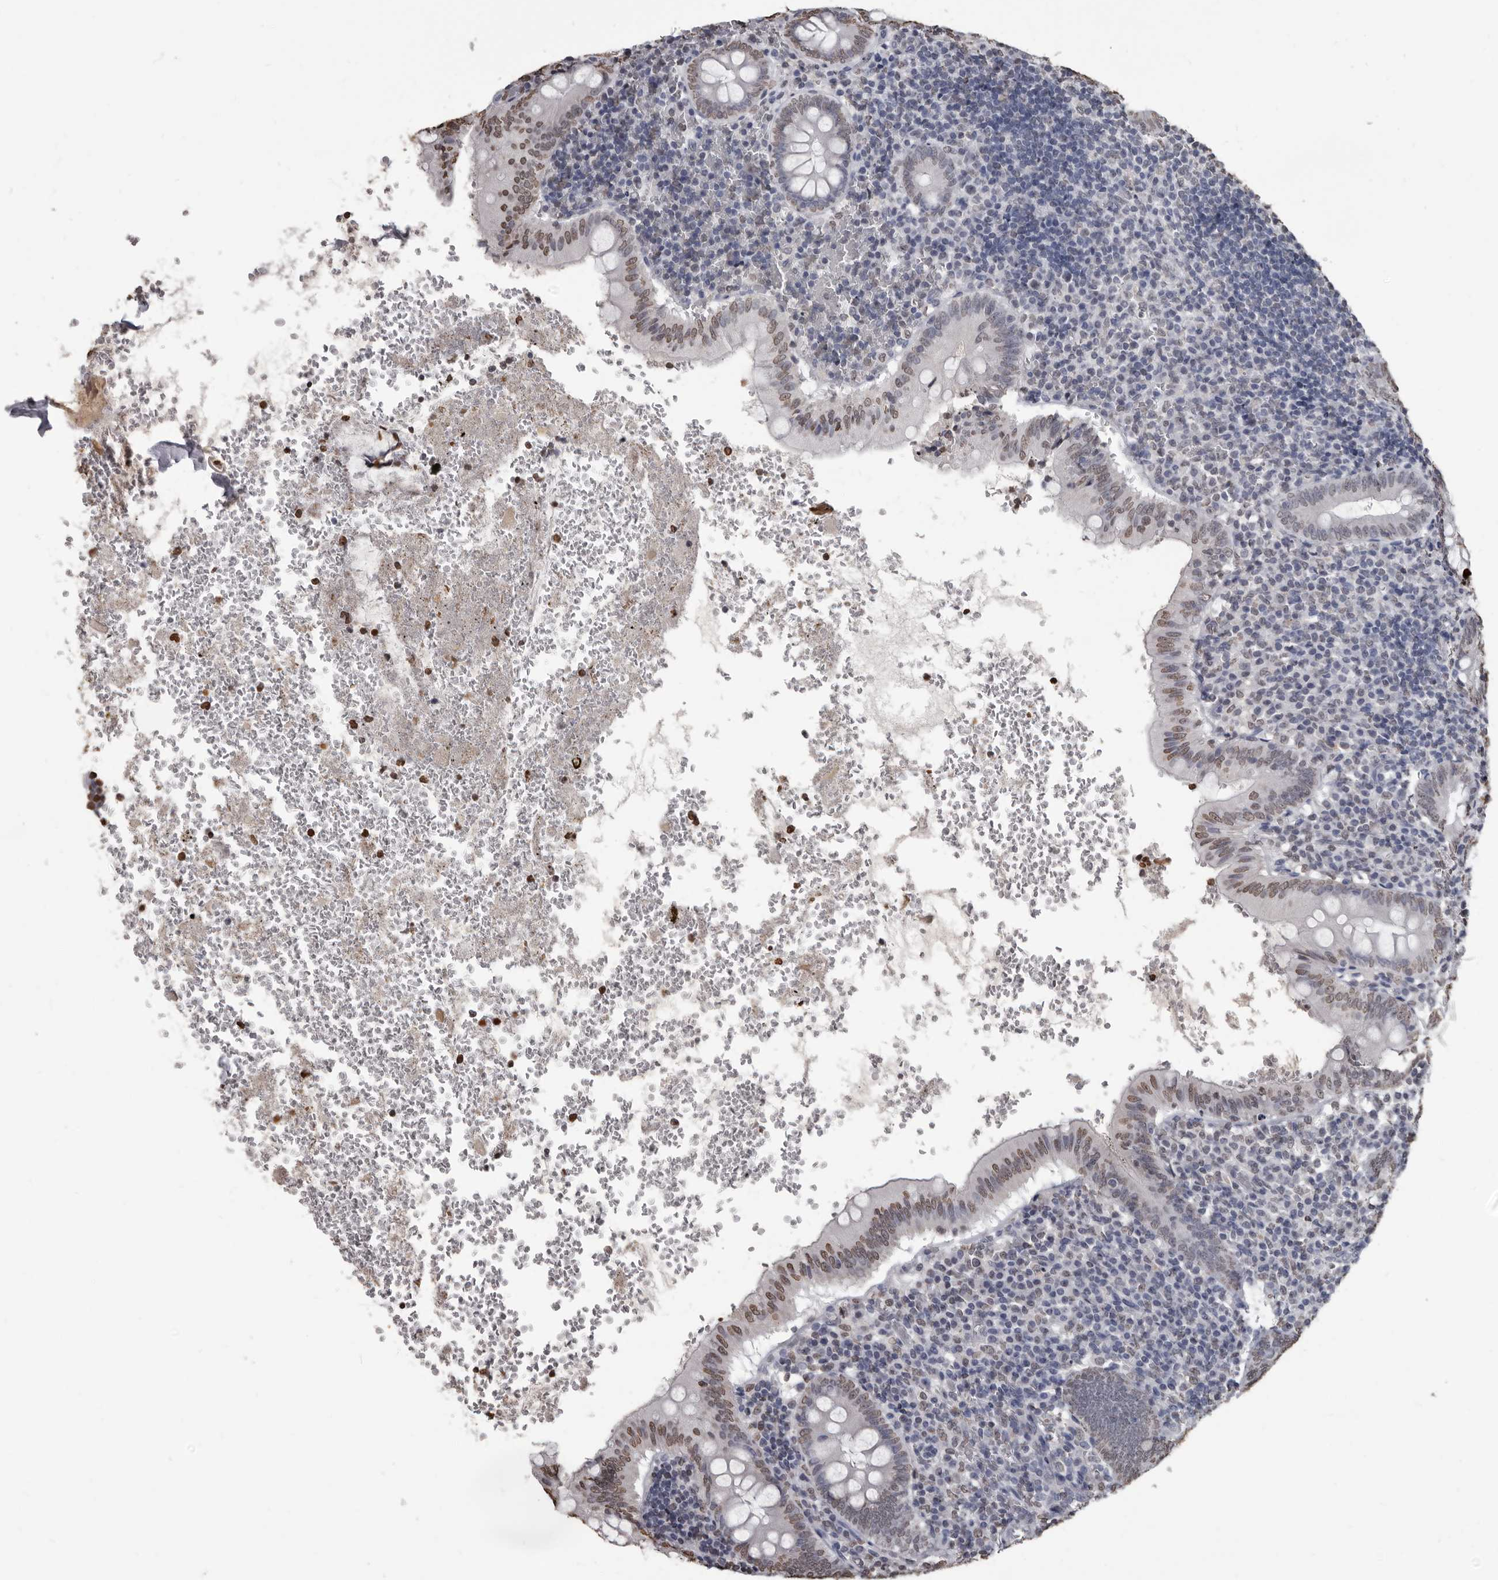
{"staining": {"intensity": "moderate", "quantity": "<25%", "location": "nuclear"}, "tissue": "appendix", "cell_type": "Glandular cells", "image_type": "normal", "snomed": [{"axis": "morphology", "description": "Normal tissue, NOS"}, {"axis": "topography", "description": "Appendix"}], "caption": "Immunohistochemistry of normal human appendix shows low levels of moderate nuclear staining in approximately <25% of glandular cells.", "gene": "AHR", "patient": {"sex": "male", "age": 8}}